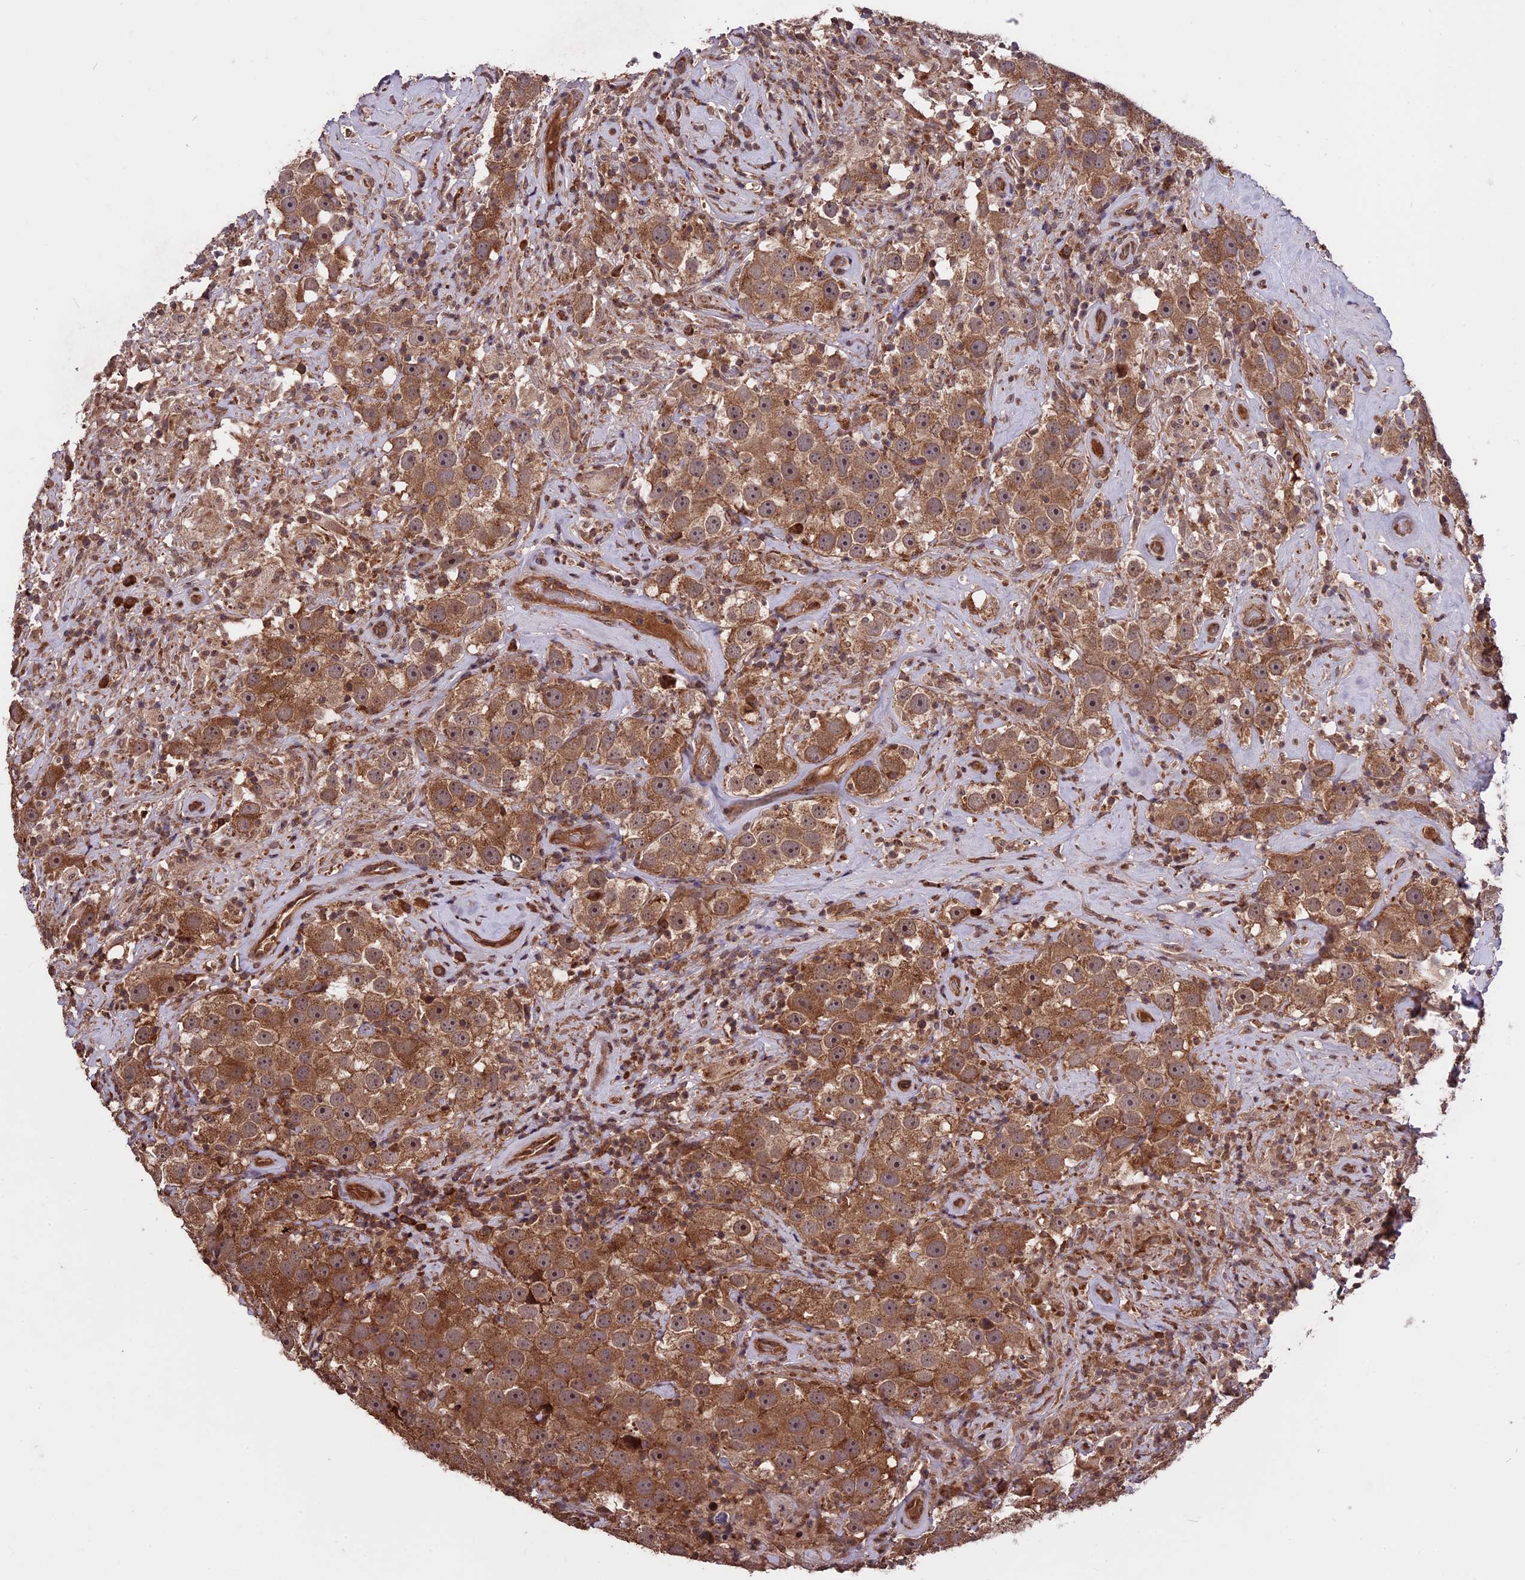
{"staining": {"intensity": "strong", "quantity": ">75%", "location": "cytoplasmic/membranous,nuclear"}, "tissue": "testis cancer", "cell_type": "Tumor cells", "image_type": "cancer", "snomed": [{"axis": "morphology", "description": "Seminoma, NOS"}, {"axis": "topography", "description": "Testis"}], "caption": "Protein expression analysis of human testis seminoma reveals strong cytoplasmic/membranous and nuclear staining in approximately >75% of tumor cells. (DAB IHC, brown staining for protein, blue staining for nuclei).", "gene": "ZNF598", "patient": {"sex": "male", "age": 49}}